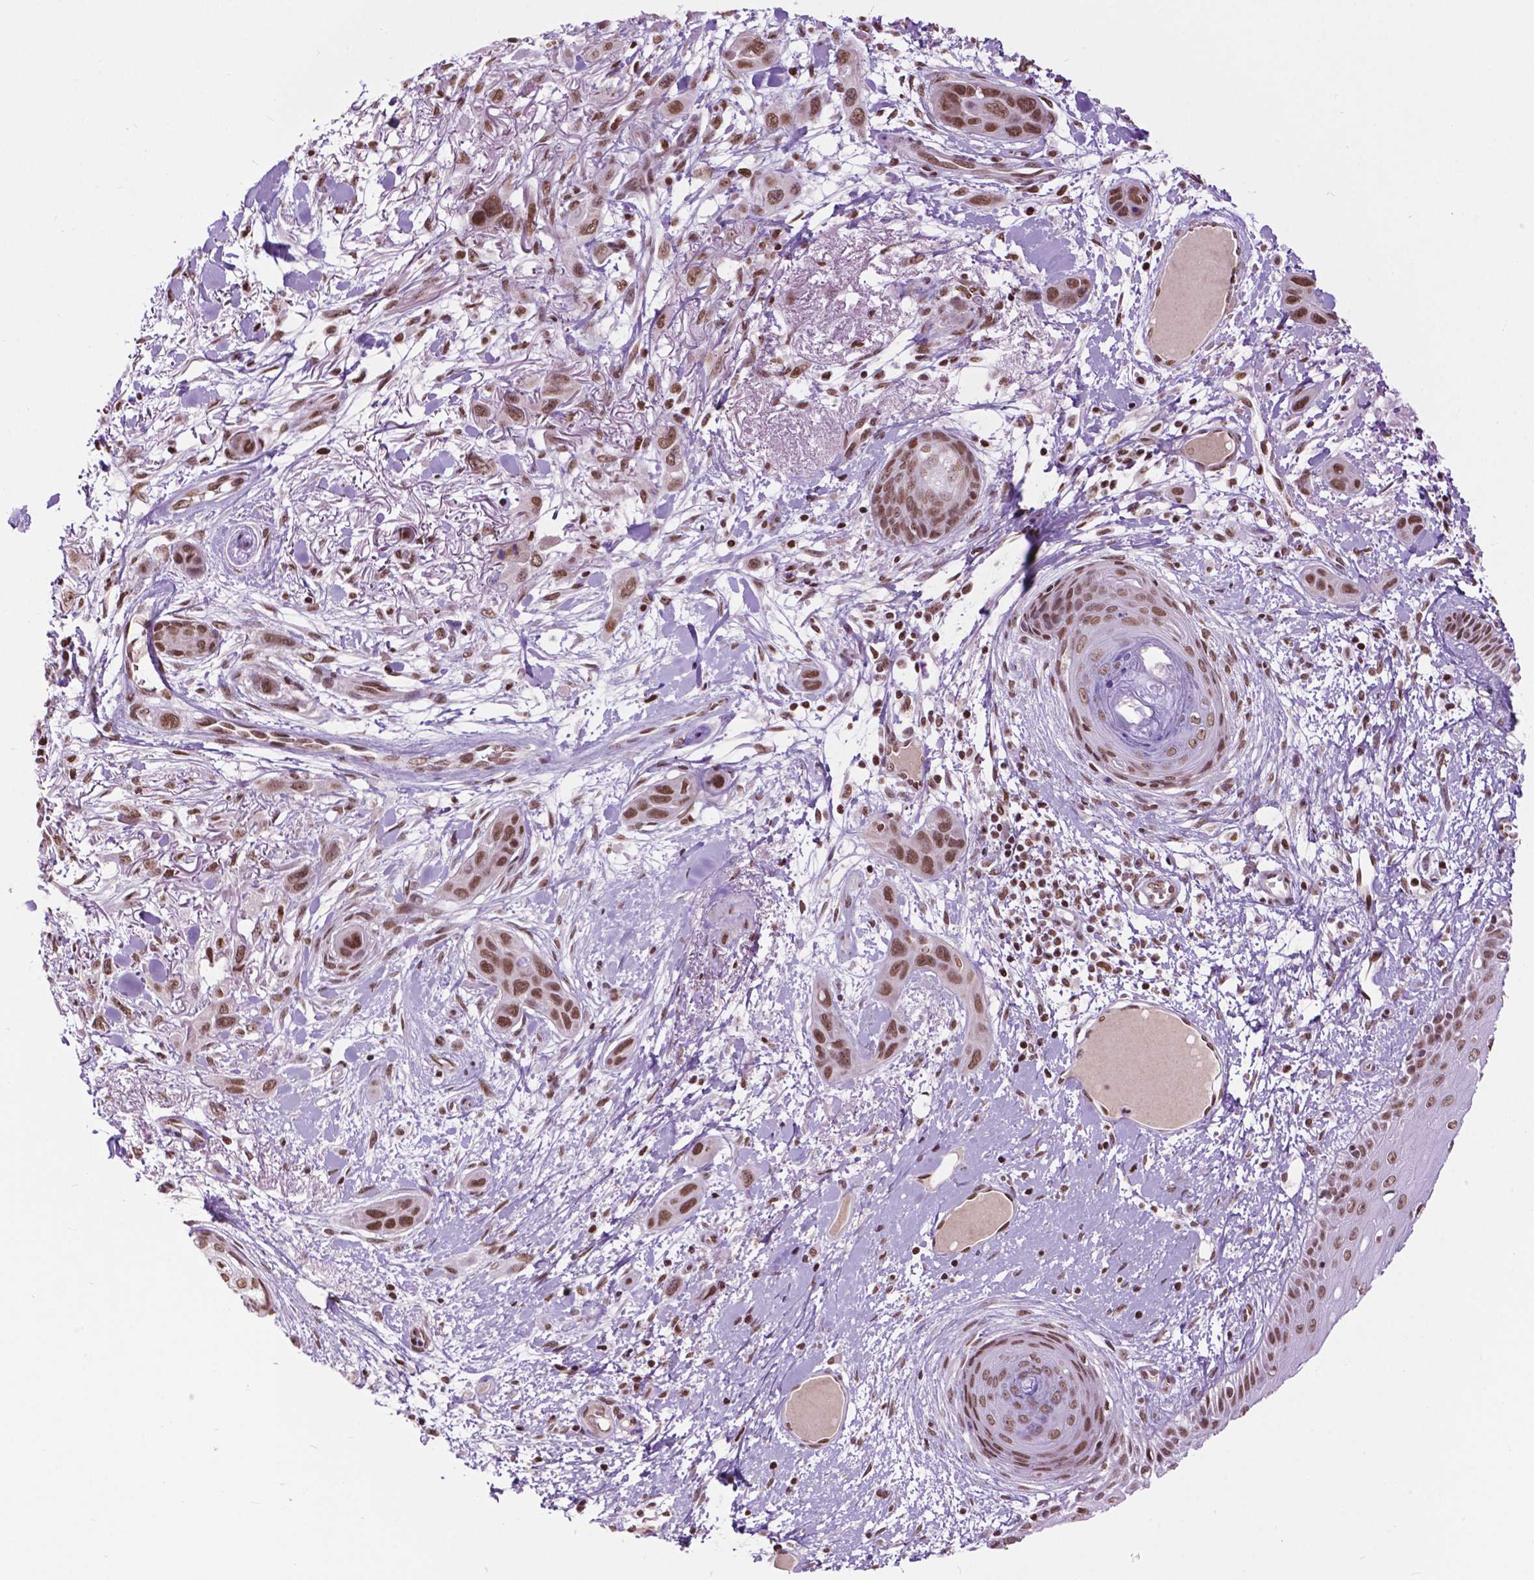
{"staining": {"intensity": "moderate", "quantity": ">75%", "location": "nuclear"}, "tissue": "skin cancer", "cell_type": "Tumor cells", "image_type": "cancer", "snomed": [{"axis": "morphology", "description": "Squamous cell carcinoma, NOS"}, {"axis": "topography", "description": "Skin"}], "caption": "Immunohistochemistry (IHC) image of human squamous cell carcinoma (skin) stained for a protein (brown), which displays medium levels of moderate nuclear positivity in about >75% of tumor cells.", "gene": "COL23A1", "patient": {"sex": "male", "age": 79}}